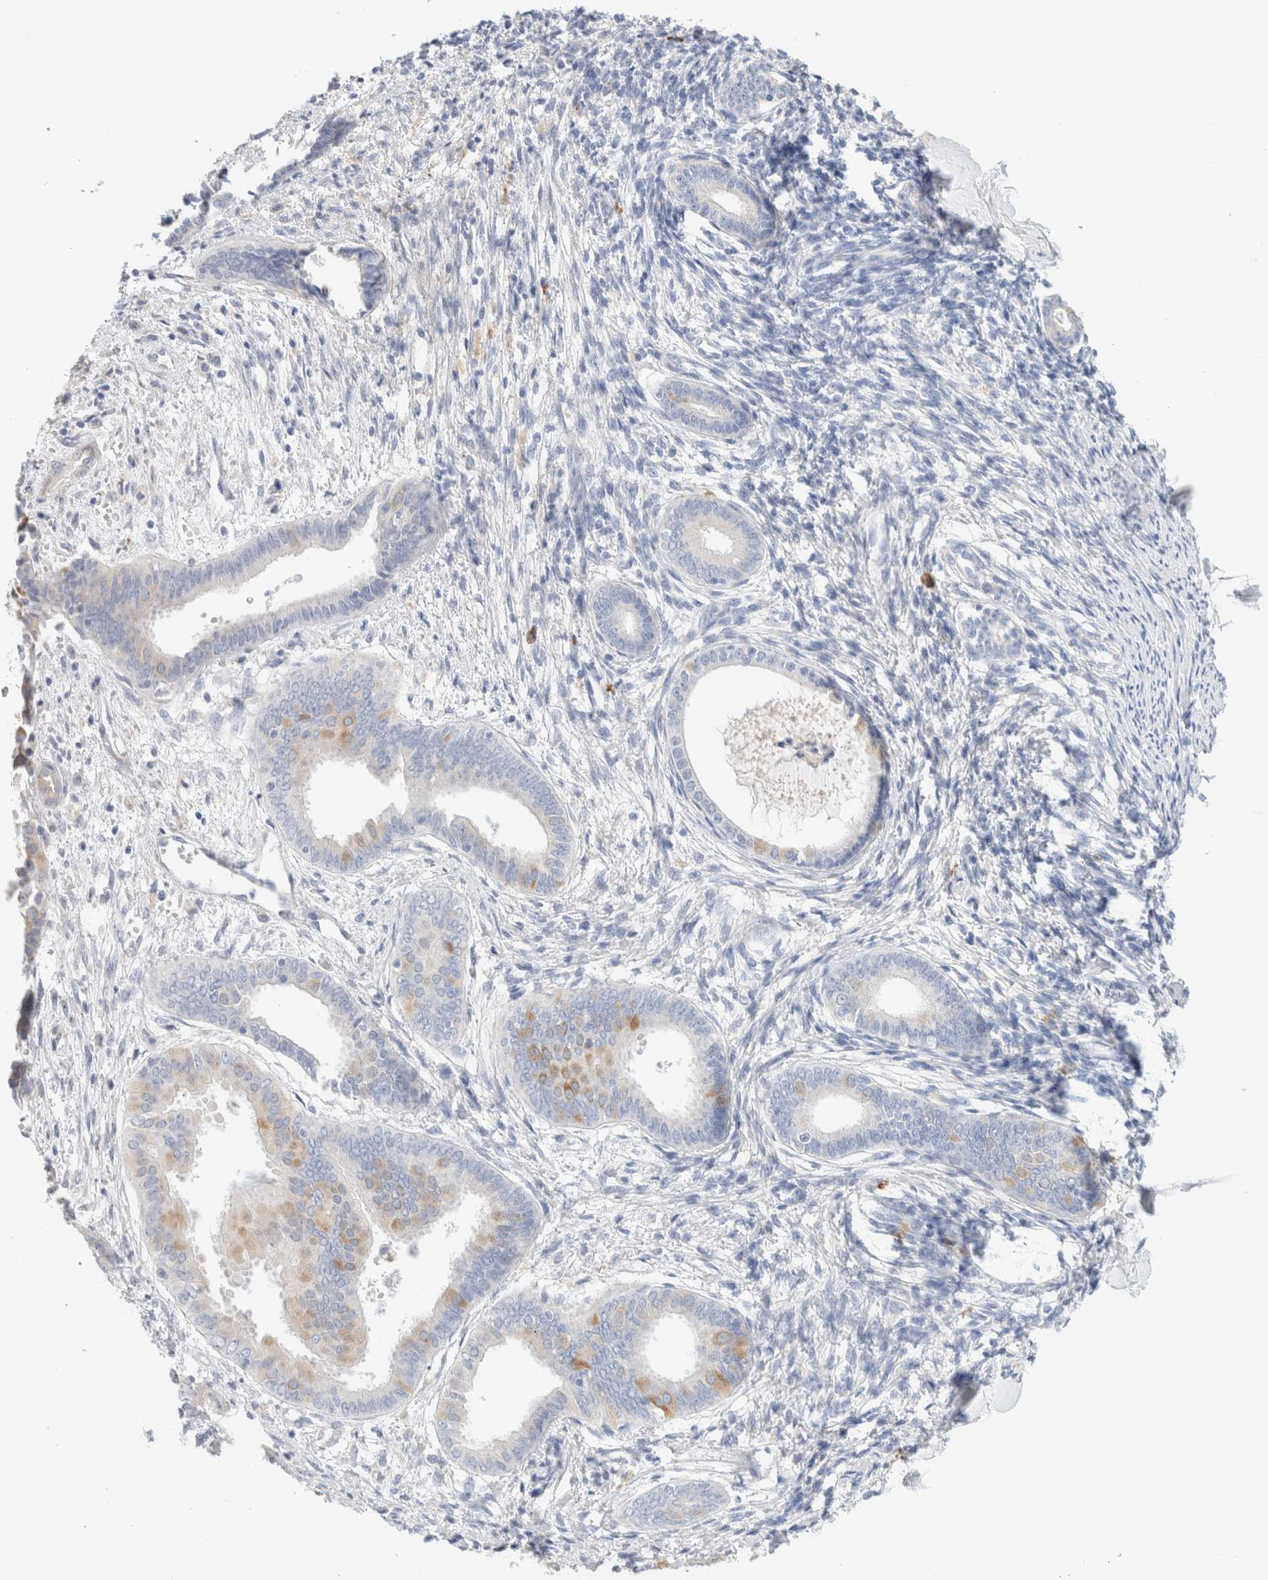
{"staining": {"intensity": "negative", "quantity": "none", "location": "none"}, "tissue": "endometrium", "cell_type": "Cells in endometrial stroma", "image_type": "normal", "snomed": [{"axis": "morphology", "description": "Normal tissue, NOS"}, {"axis": "topography", "description": "Endometrium"}], "caption": "Cells in endometrial stroma show no significant expression in benign endometrium. The staining was performed using DAB (3,3'-diaminobenzidine) to visualize the protein expression in brown, while the nuclei were stained in blue with hematoxylin (Magnification: 20x).", "gene": "GADD45G", "patient": {"sex": "female", "age": 56}}